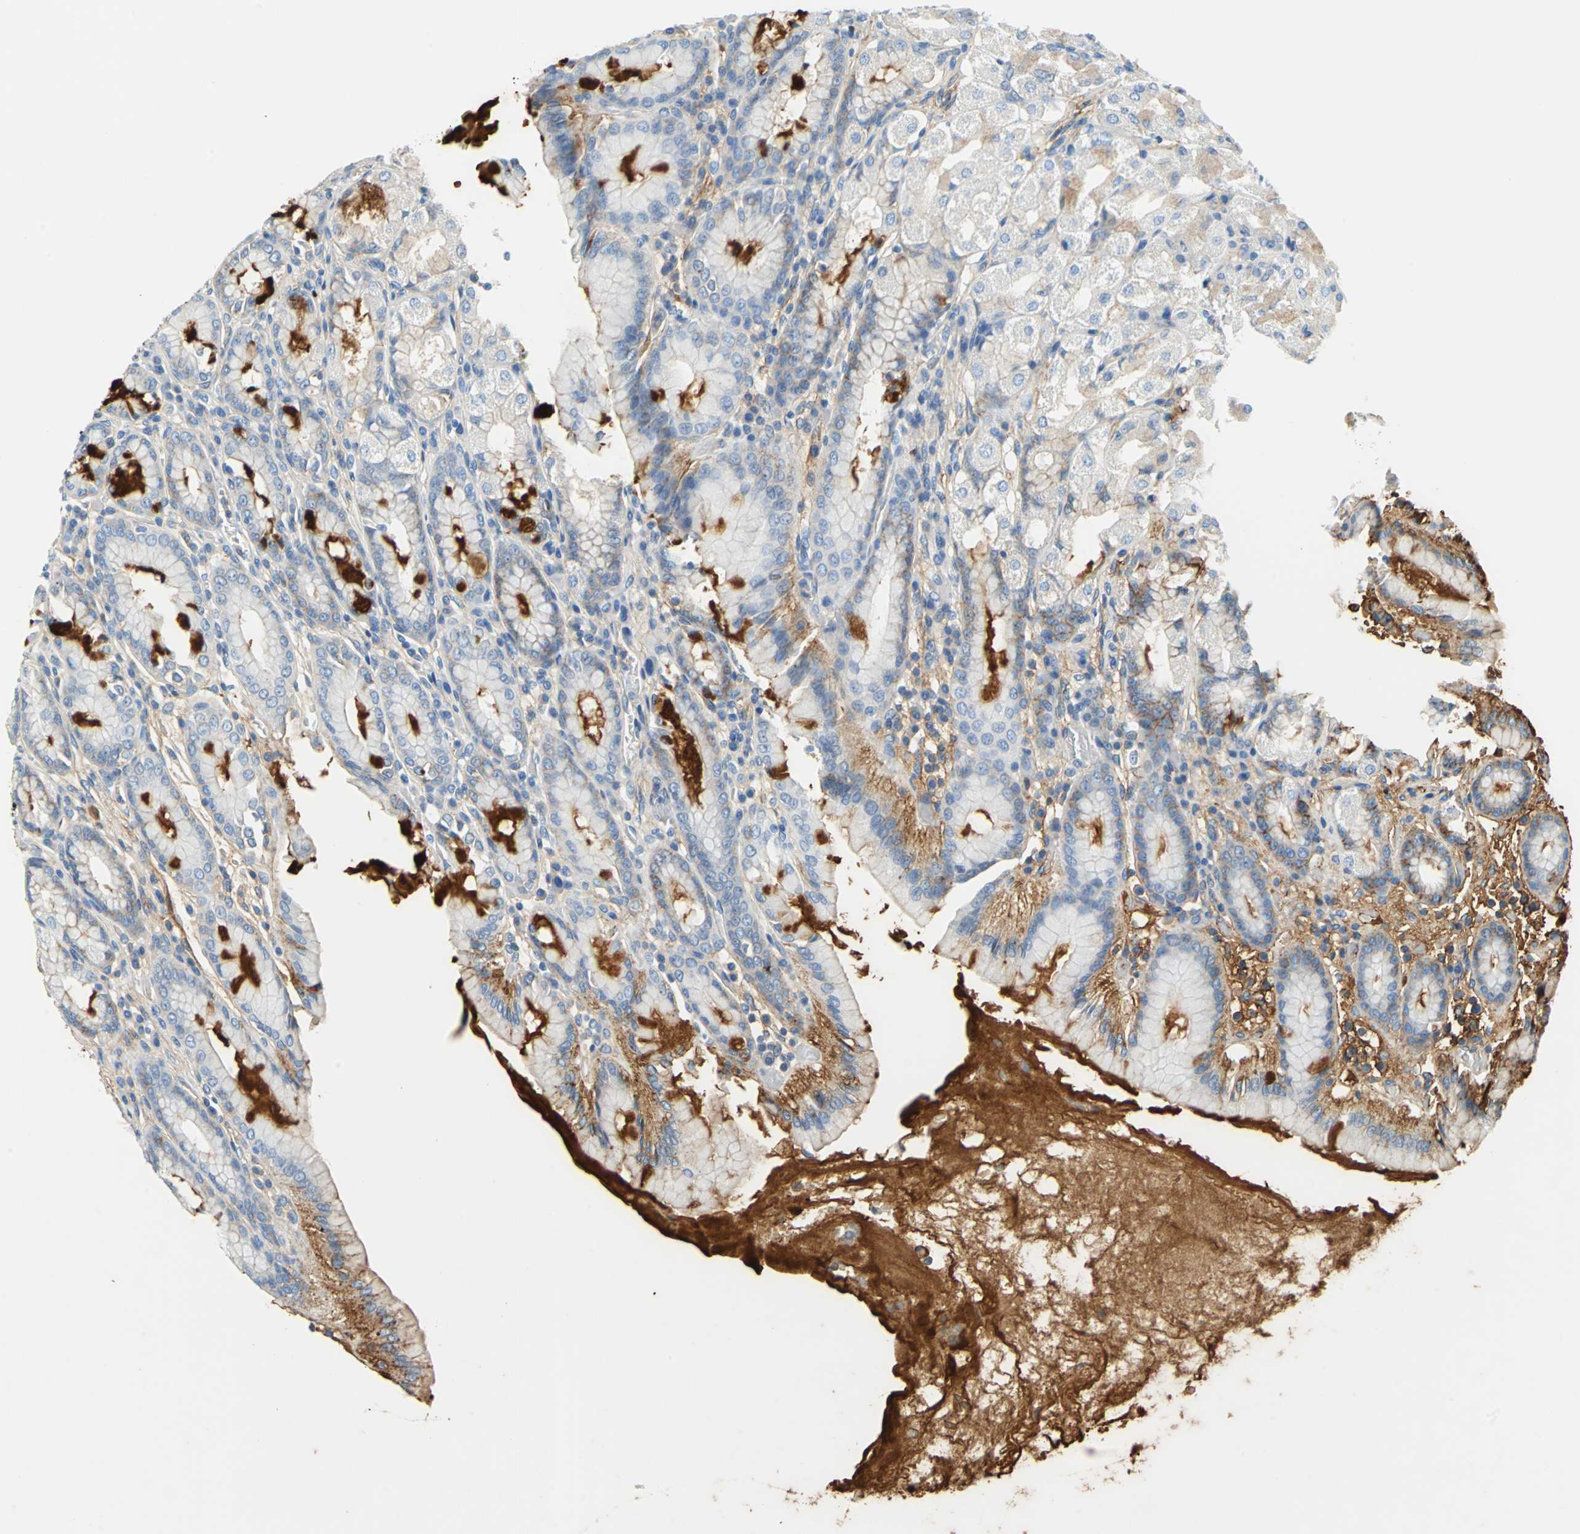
{"staining": {"intensity": "moderate", "quantity": "<25%", "location": "cytoplasmic/membranous"}, "tissue": "stomach", "cell_type": "Glandular cells", "image_type": "normal", "snomed": [{"axis": "morphology", "description": "Normal tissue, NOS"}, {"axis": "topography", "description": "Stomach, upper"}], "caption": "Normal stomach demonstrates moderate cytoplasmic/membranous positivity in about <25% of glandular cells, visualized by immunohistochemistry.", "gene": "ALB", "patient": {"sex": "male", "age": 68}}